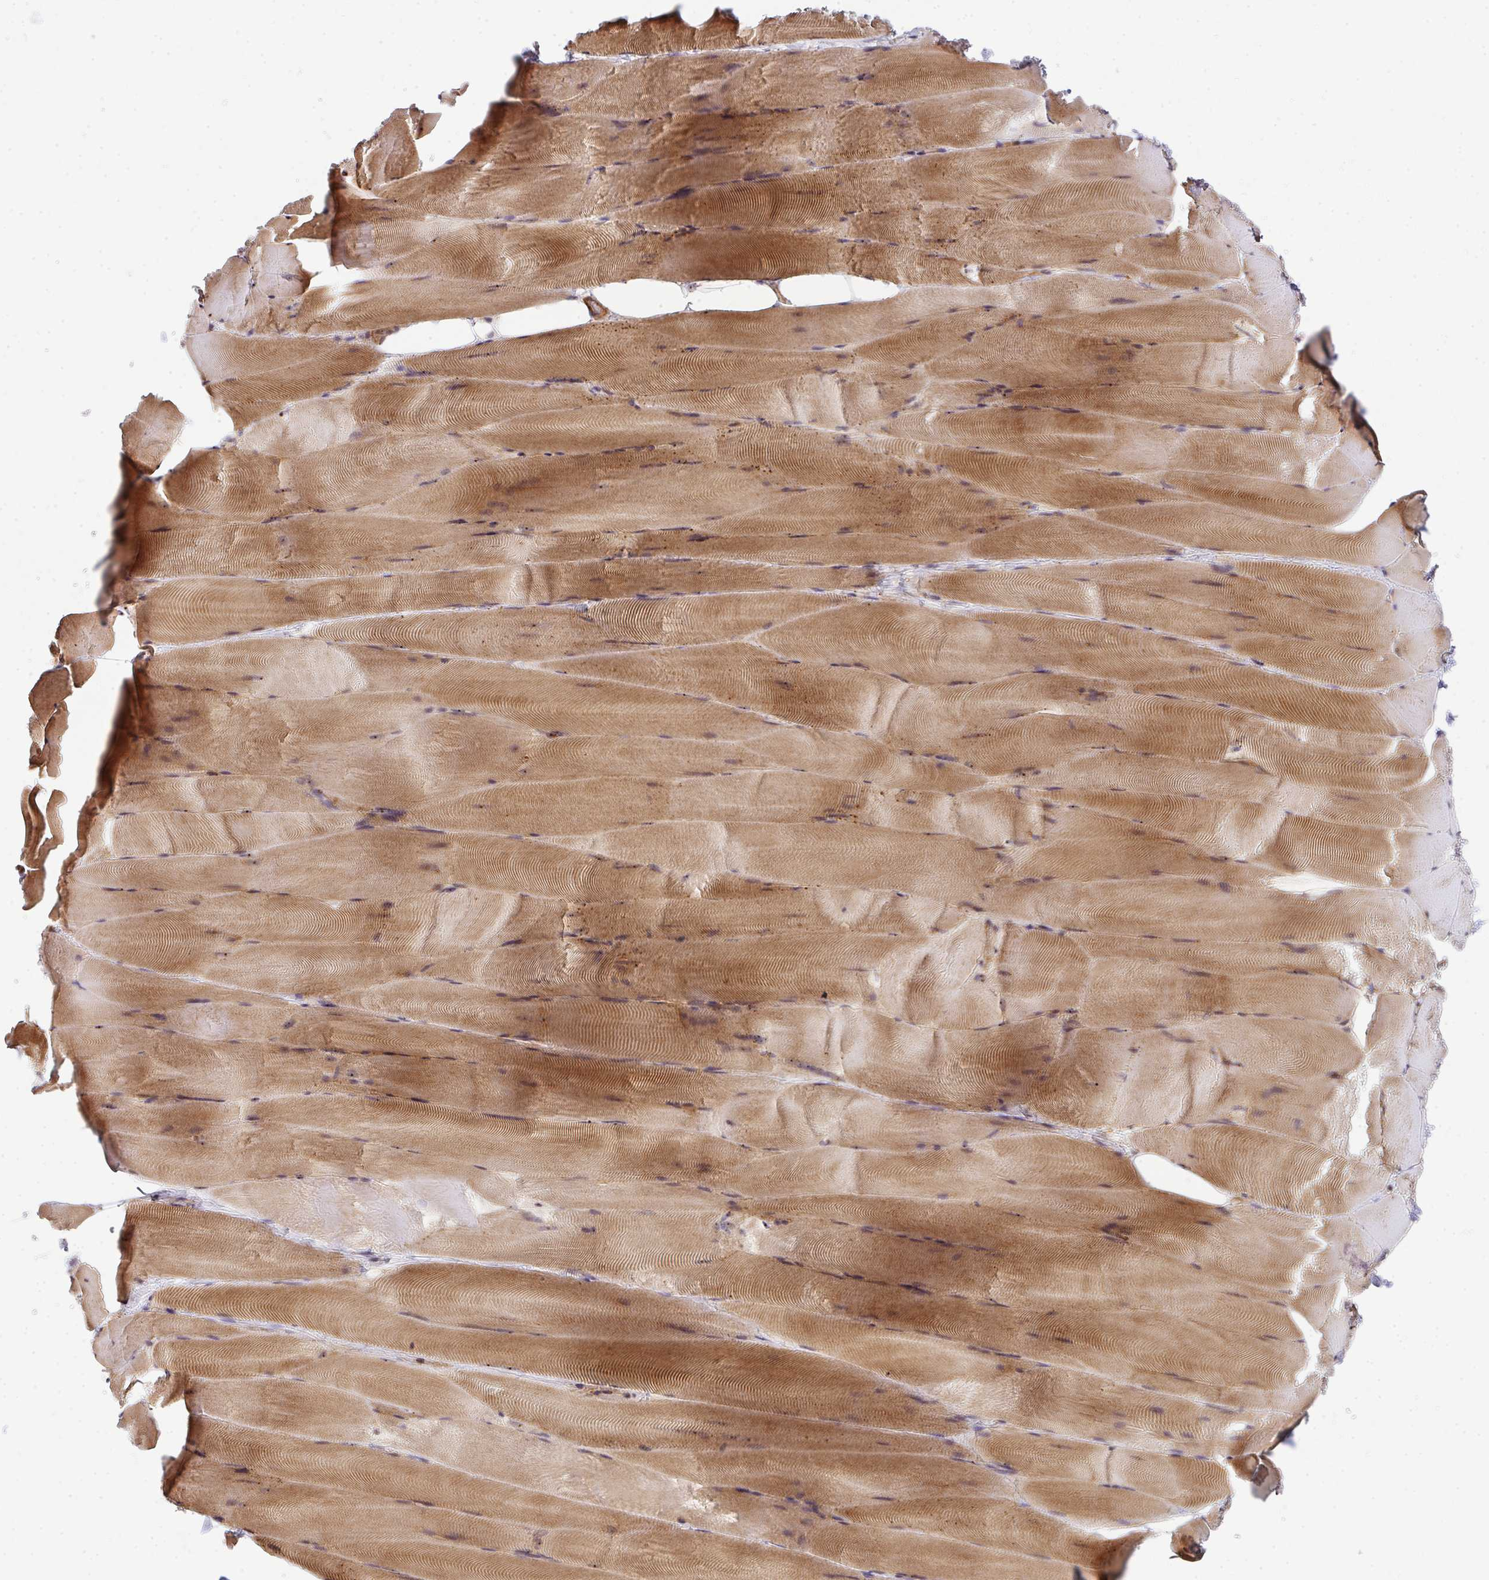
{"staining": {"intensity": "moderate", "quantity": "25%-75%", "location": "cytoplasmic/membranous"}, "tissue": "skeletal muscle", "cell_type": "Myocytes", "image_type": "normal", "snomed": [{"axis": "morphology", "description": "Normal tissue, NOS"}, {"axis": "topography", "description": "Skeletal muscle"}], "caption": "Skeletal muscle was stained to show a protein in brown. There is medium levels of moderate cytoplasmic/membranous positivity in about 25%-75% of myocytes. The protein of interest is shown in brown color, while the nuclei are stained blue.", "gene": "SIMC1", "patient": {"sex": "female", "age": 64}}